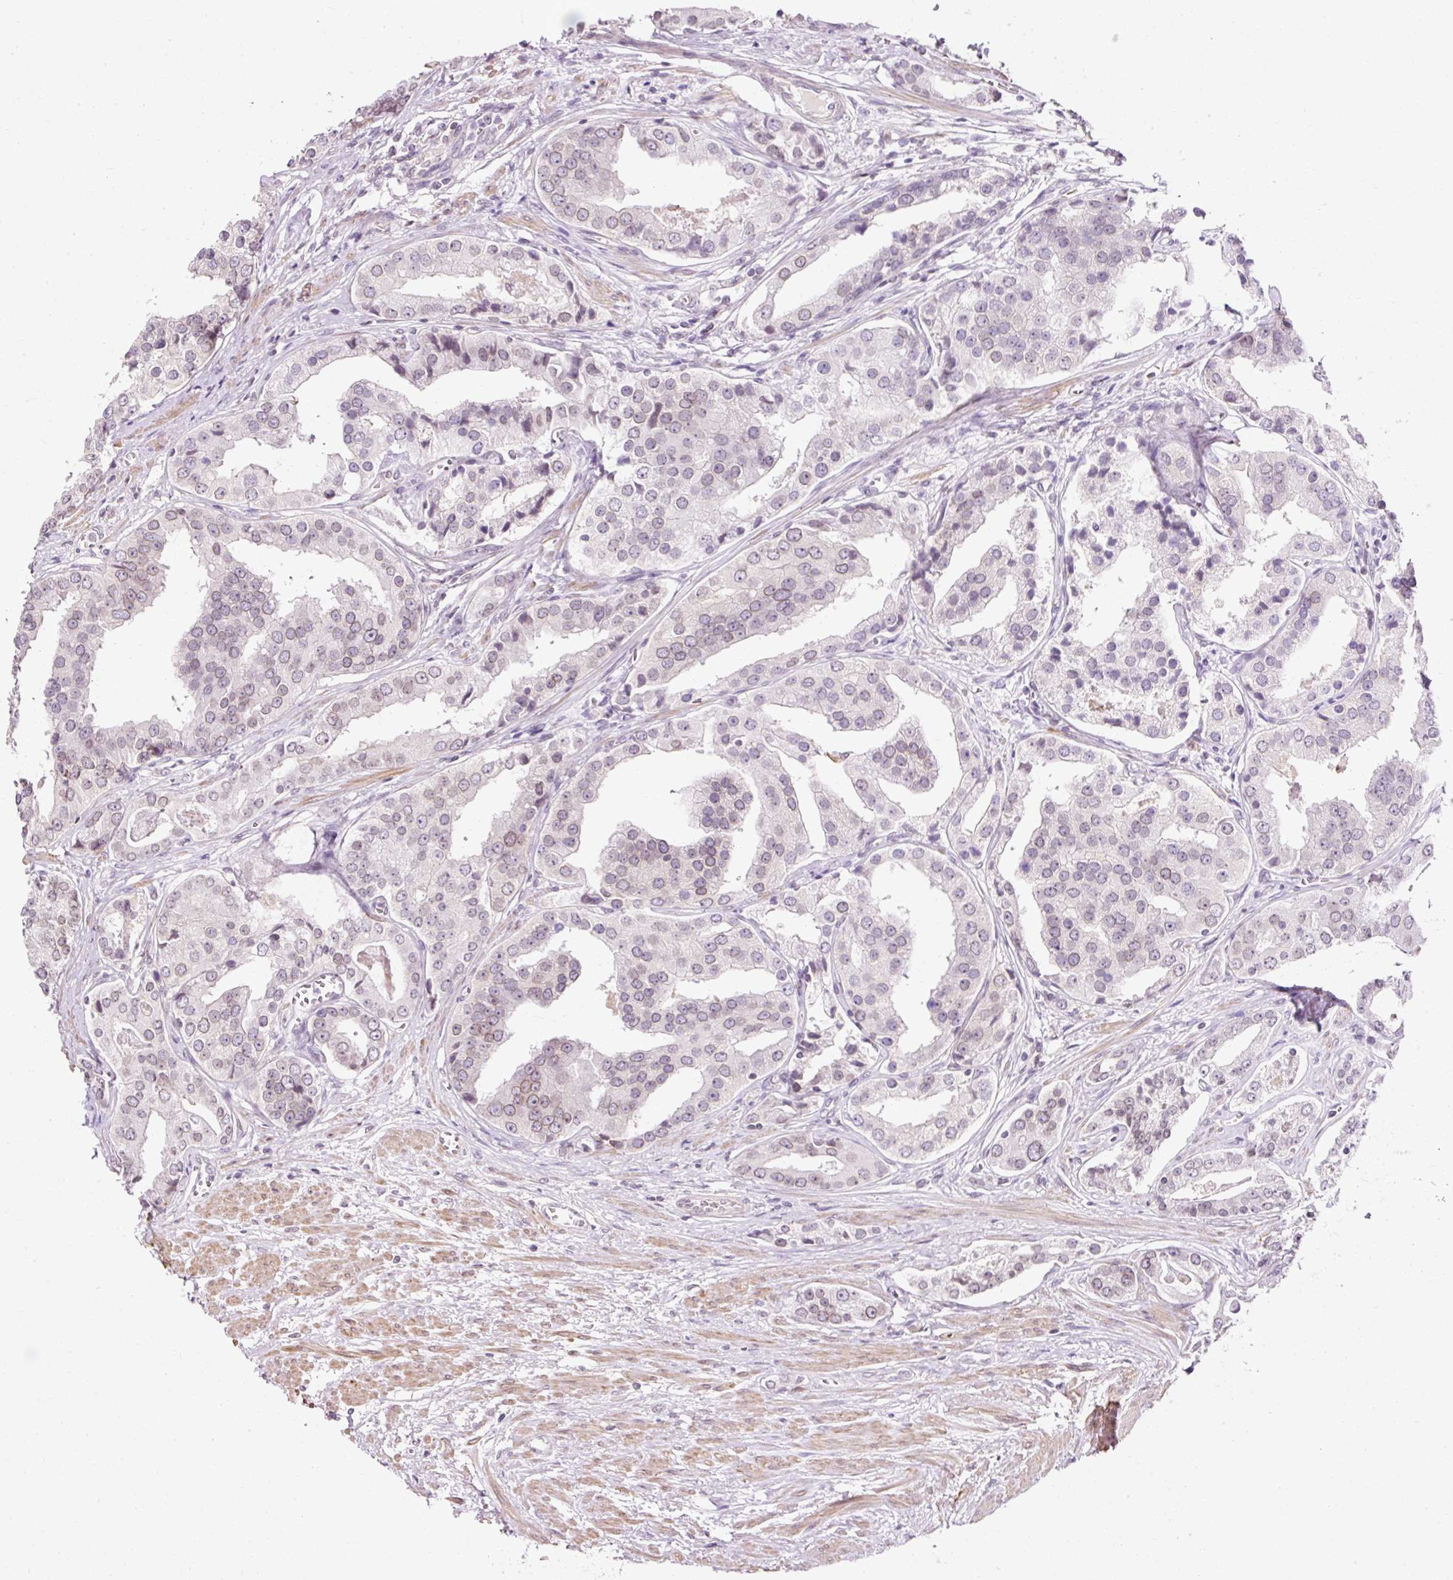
{"staining": {"intensity": "weak", "quantity": "25%-75%", "location": "cytoplasmic/membranous,nuclear"}, "tissue": "prostate cancer", "cell_type": "Tumor cells", "image_type": "cancer", "snomed": [{"axis": "morphology", "description": "Adenocarcinoma, High grade"}, {"axis": "topography", "description": "Prostate"}], "caption": "Human adenocarcinoma (high-grade) (prostate) stained with a protein marker reveals weak staining in tumor cells.", "gene": "ZNF610", "patient": {"sex": "male", "age": 71}}